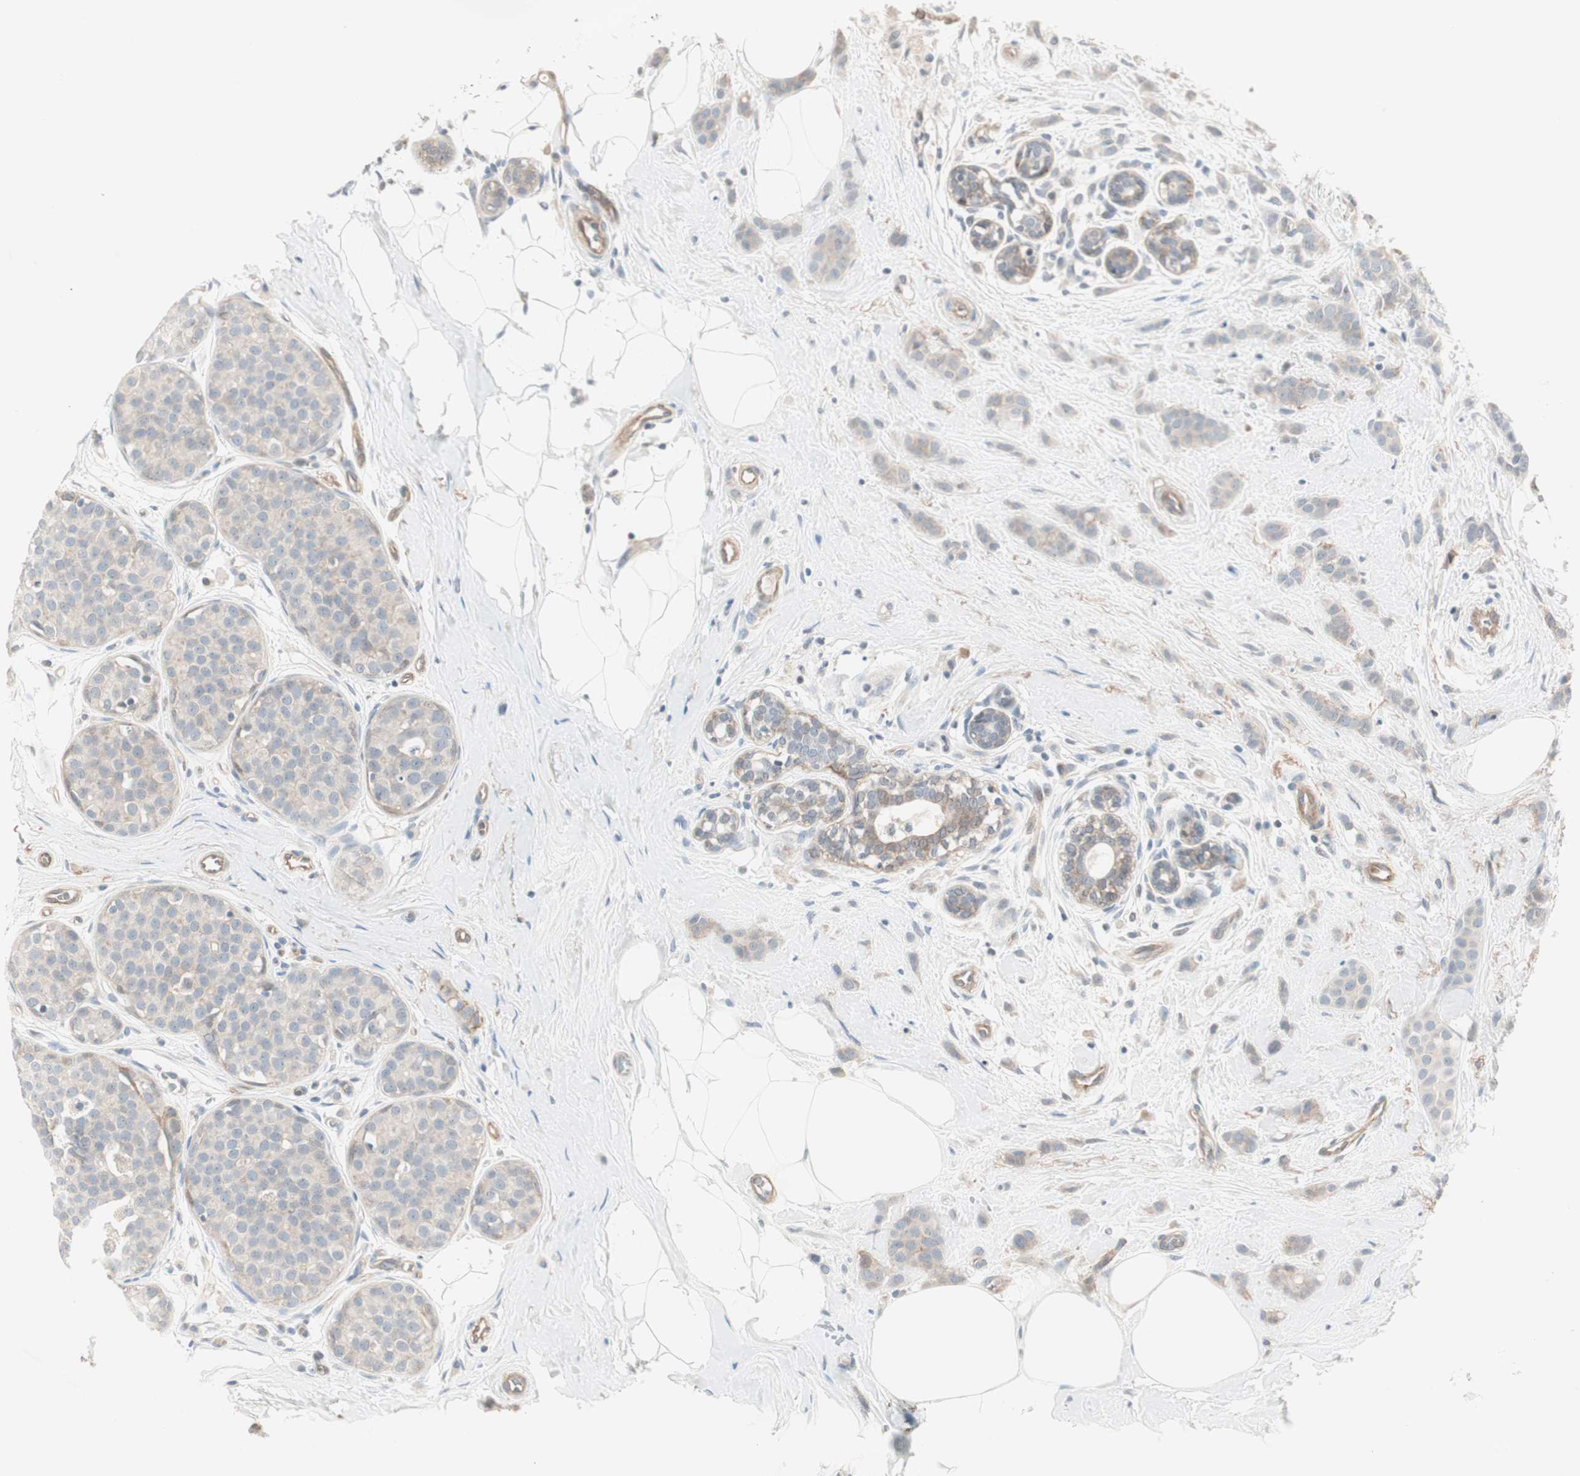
{"staining": {"intensity": "weak", "quantity": ">75%", "location": "cytoplasmic/membranous"}, "tissue": "breast cancer", "cell_type": "Tumor cells", "image_type": "cancer", "snomed": [{"axis": "morphology", "description": "Lobular carcinoma, in situ"}, {"axis": "morphology", "description": "Lobular carcinoma"}, {"axis": "topography", "description": "Breast"}], "caption": "A low amount of weak cytoplasmic/membranous positivity is present in about >75% of tumor cells in breast lobular carcinoma in situ tissue.", "gene": "ITGB4", "patient": {"sex": "female", "age": 41}}